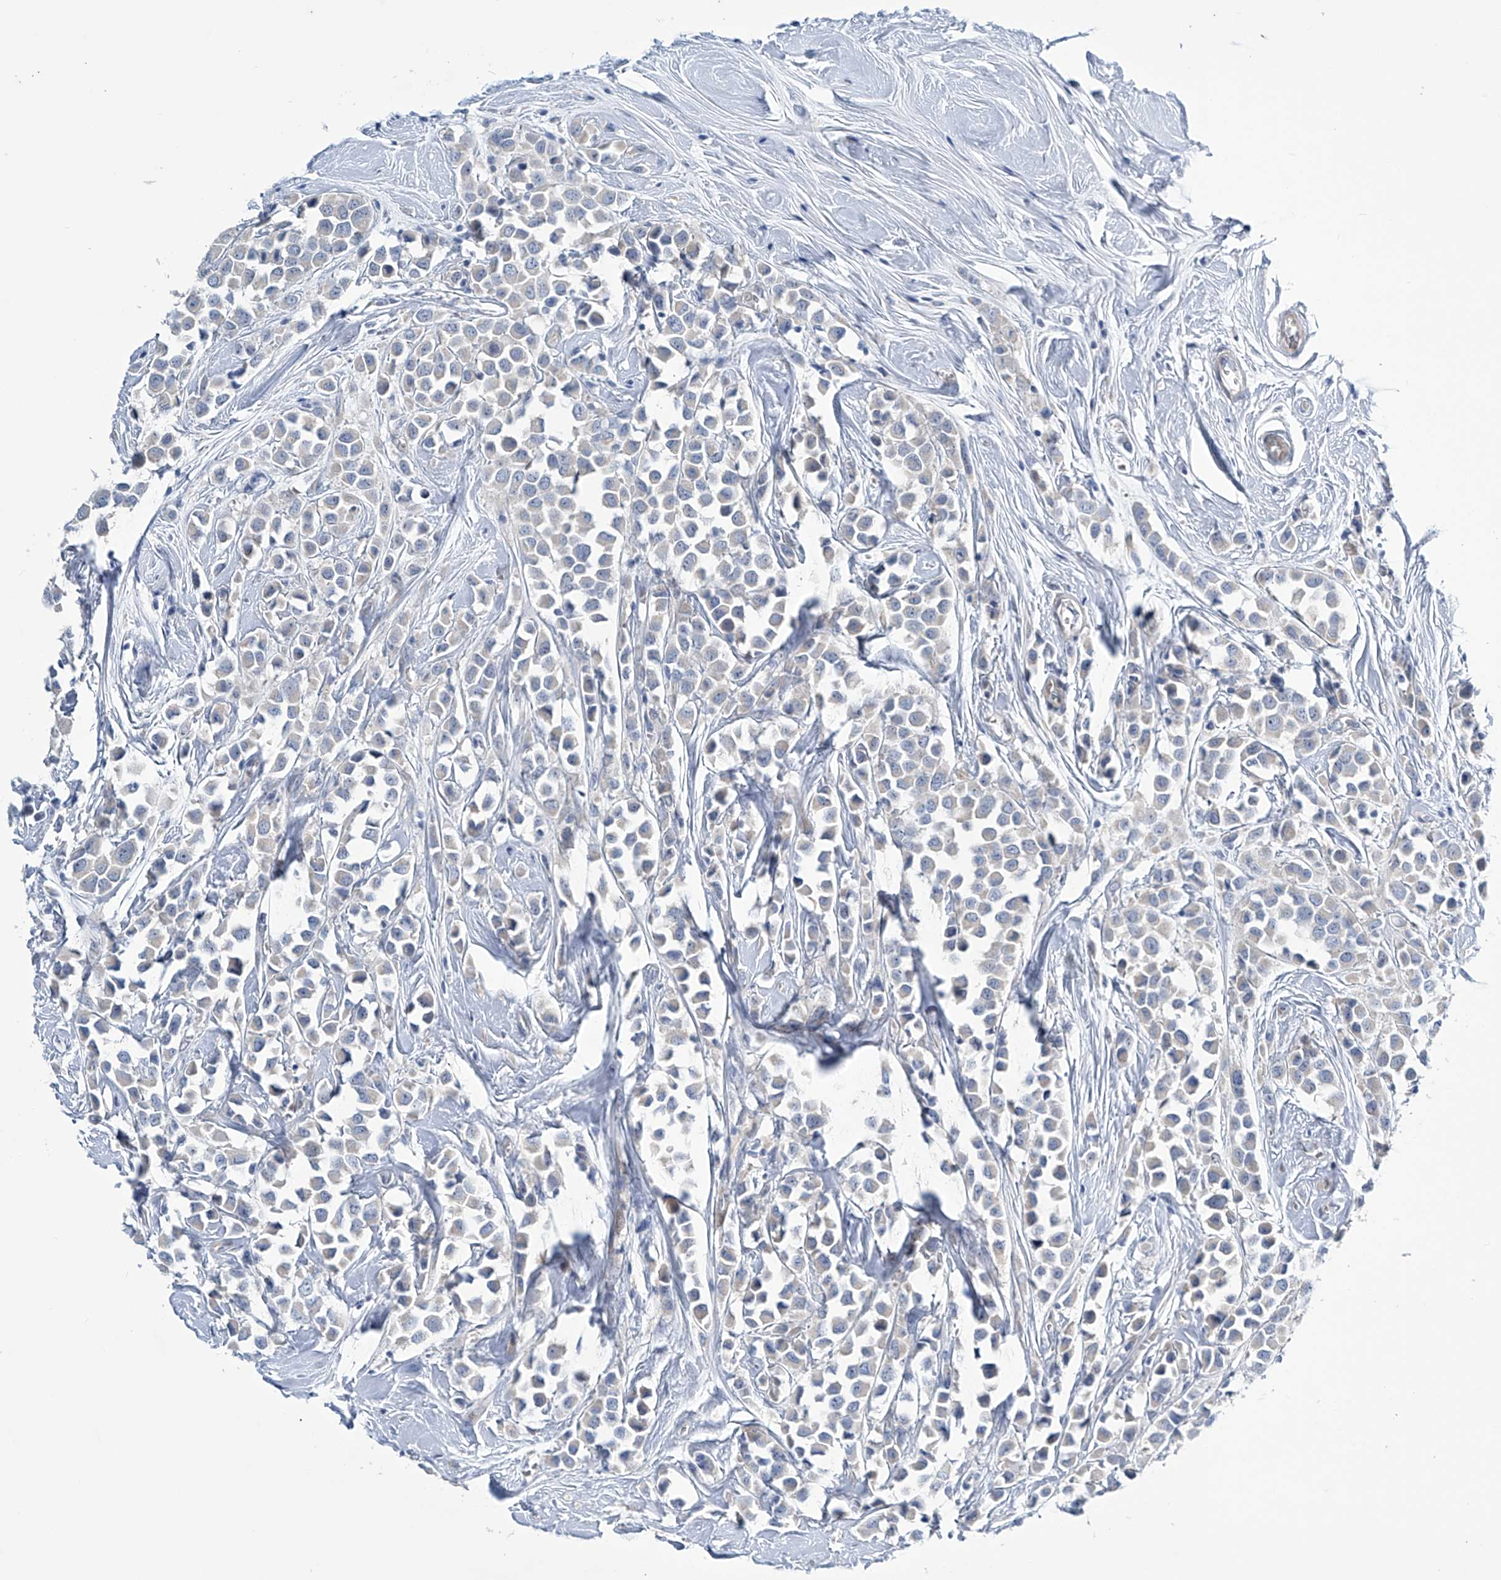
{"staining": {"intensity": "weak", "quantity": "<25%", "location": "cytoplasmic/membranous"}, "tissue": "breast cancer", "cell_type": "Tumor cells", "image_type": "cancer", "snomed": [{"axis": "morphology", "description": "Duct carcinoma"}, {"axis": "topography", "description": "Breast"}], "caption": "Invasive ductal carcinoma (breast) stained for a protein using immunohistochemistry exhibits no staining tumor cells.", "gene": "TRIM60", "patient": {"sex": "female", "age": 61}}